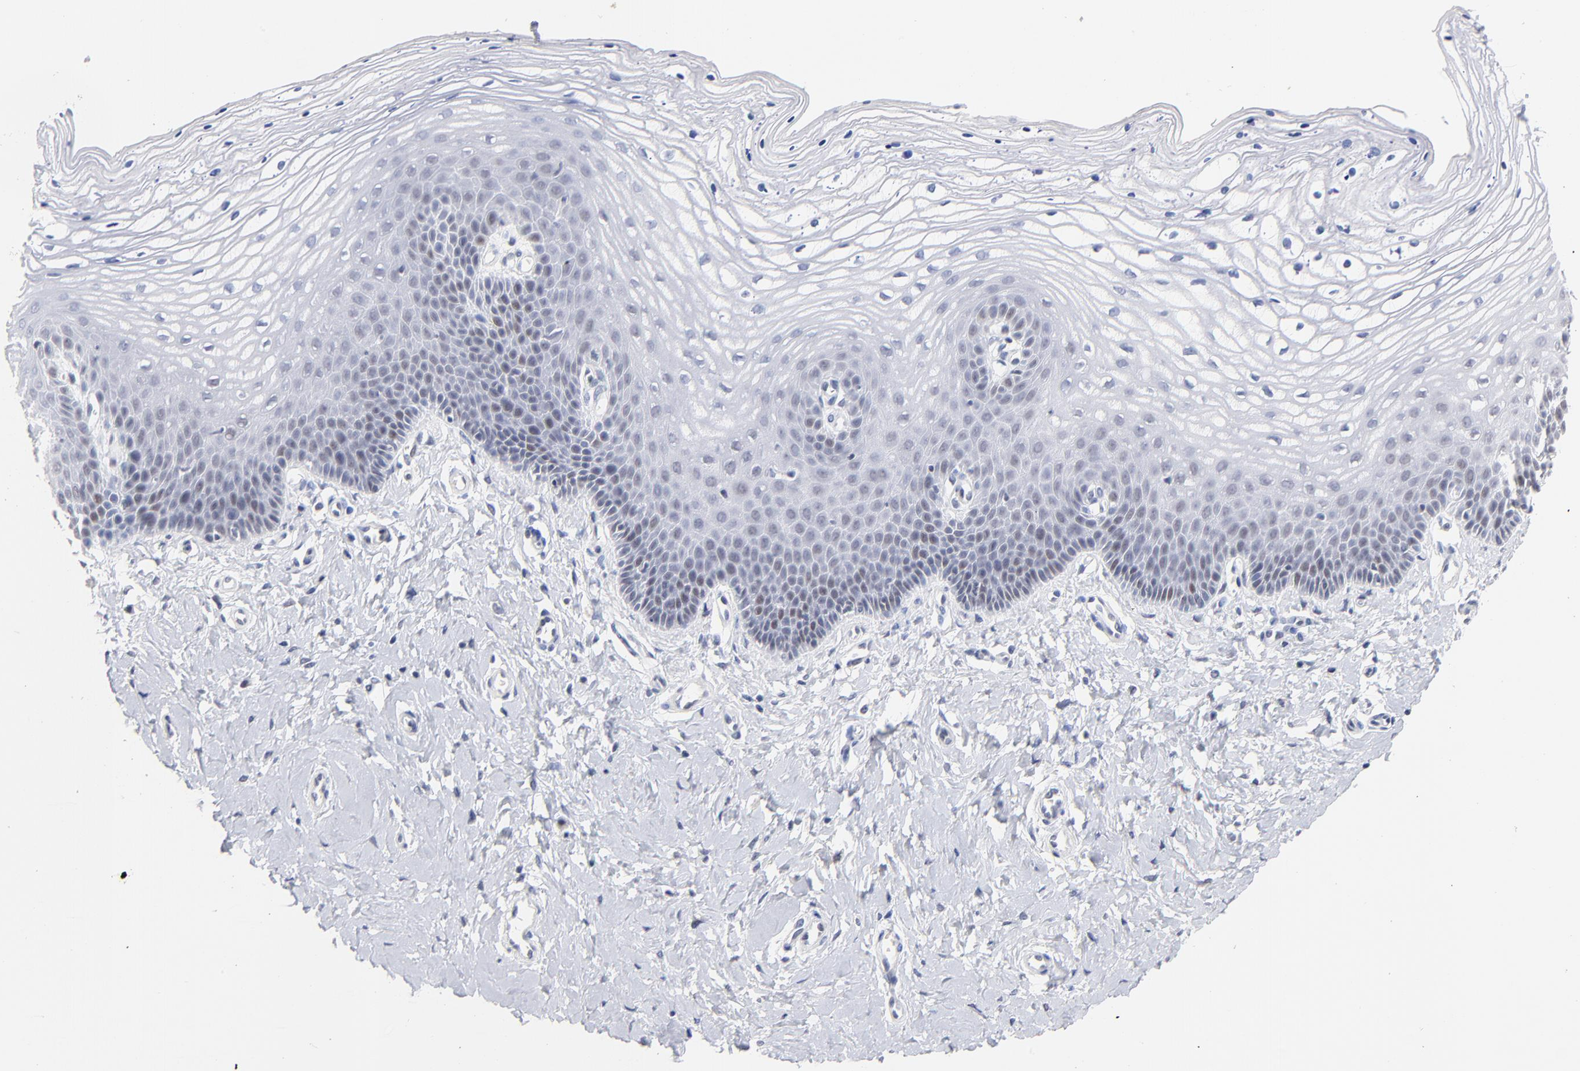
{"staining": {"intensity": "weak", "quantity": "25%-75%", "location": "nuclear"}, "tissue": "vagina", "cell_type": "Squamous epithelial cells", "image_type": "normal", "snomed": [{"axis": "morphology", "description": "Normal tissue, NOS"}, {"axis": "topography", "description": "Vagina"}], "caption": "Immunohistochemical staining of normal vagina shows low levels of weak nuclear positivity in approximately 25%-75% of squamous epithelial cells.", "gene": "ORC2", "patient": {"sex": "female", "age": 68}}